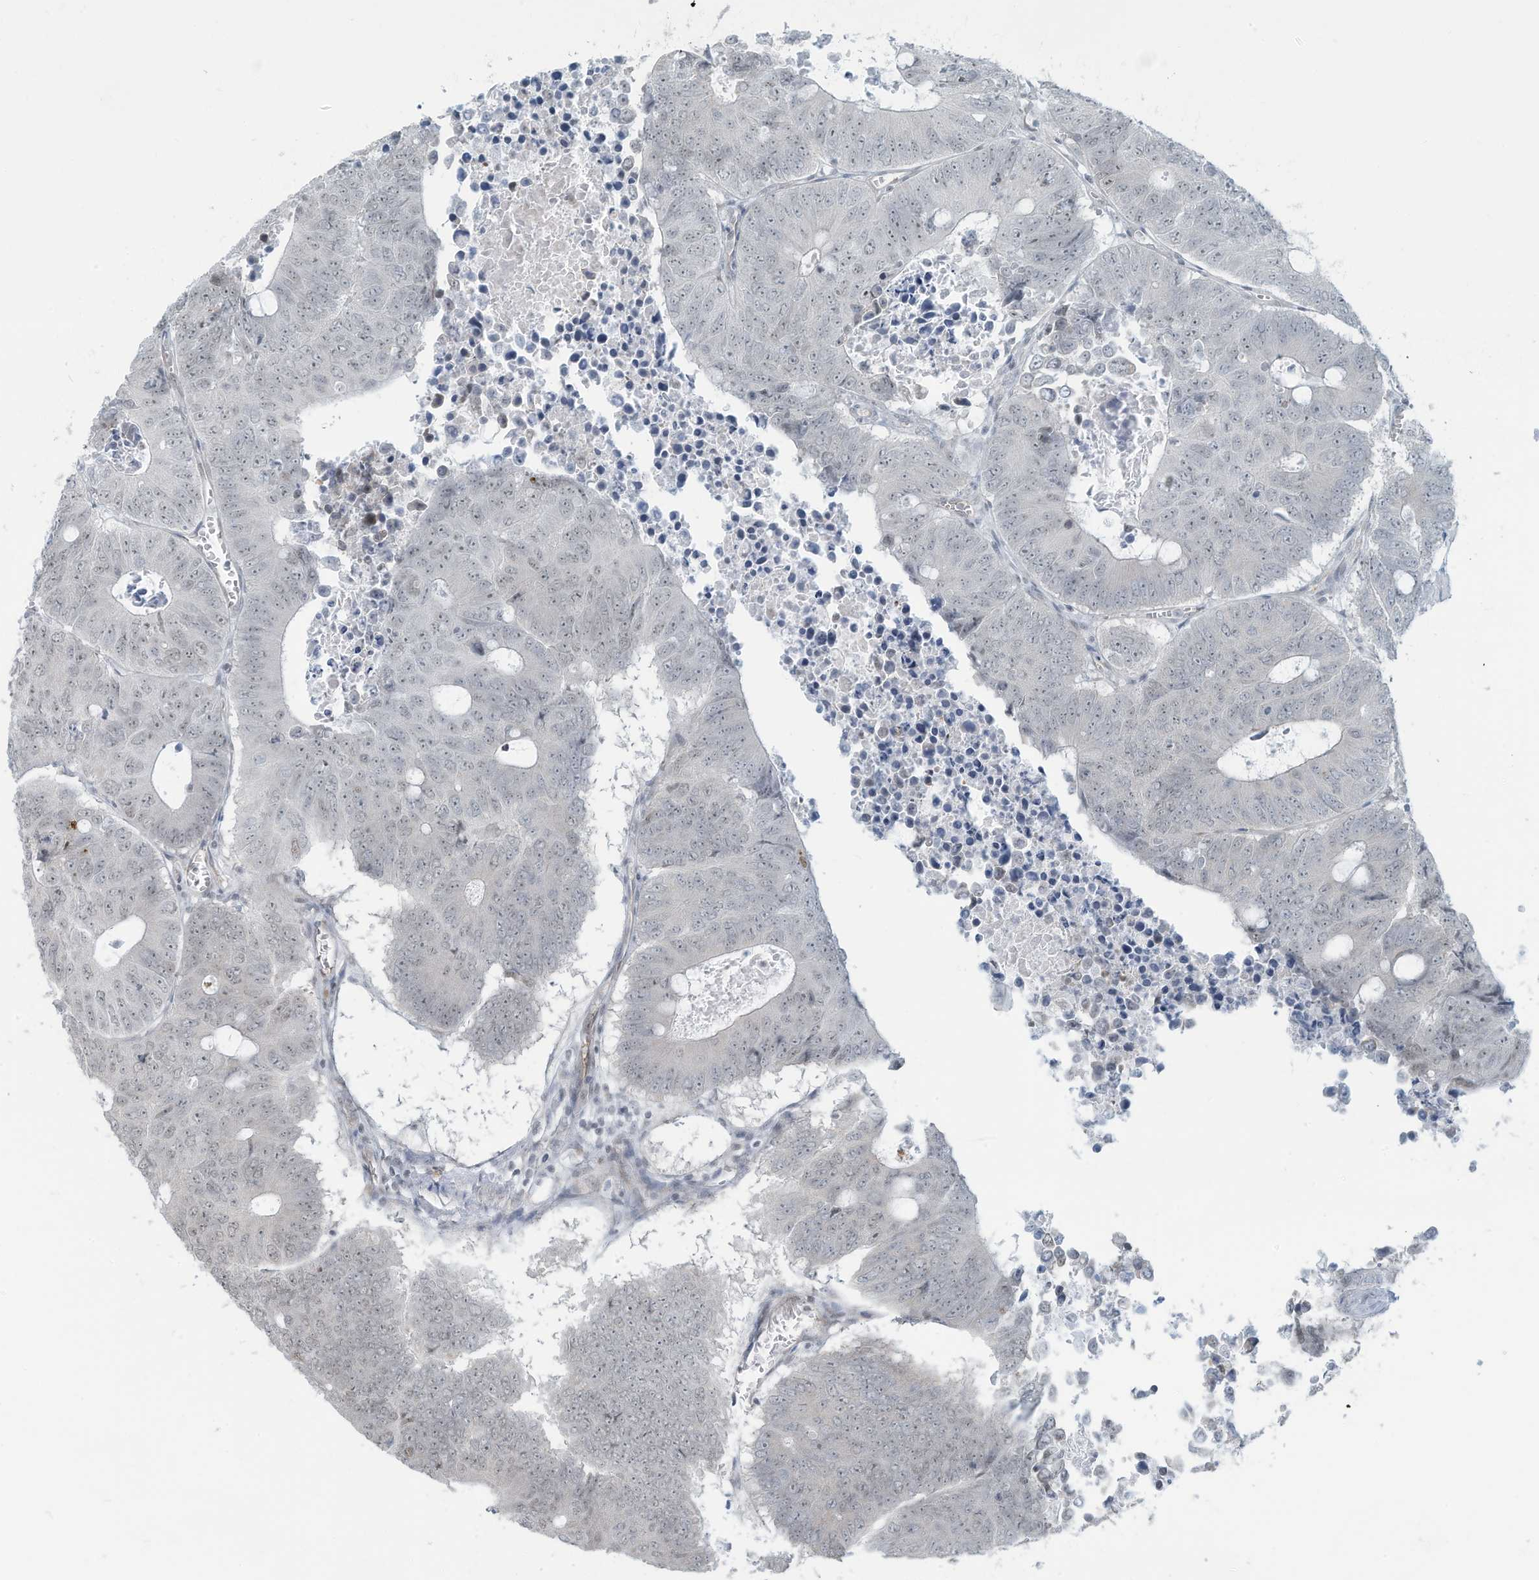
{"staining": {"intensity": "moderate", "quantity": "25%-75%", "location": "nuclear"}, "tissue": "colorectal cancer", "cell_type": "Tumor cells", "image_type": "cancer", "snomed": [{"axis": "morphology", "description": "Adenocarcinoma, NOS"}, {"axis": "topography", "description": "Colon"}], "caption": "The micrograph displays staining of adenocarcinoma (colorectal), revealing moderate nuclear protein expression (brown color) within tumor cells.", "gene": "SARNP", "patient": {"sex": "male", "age": 87}}